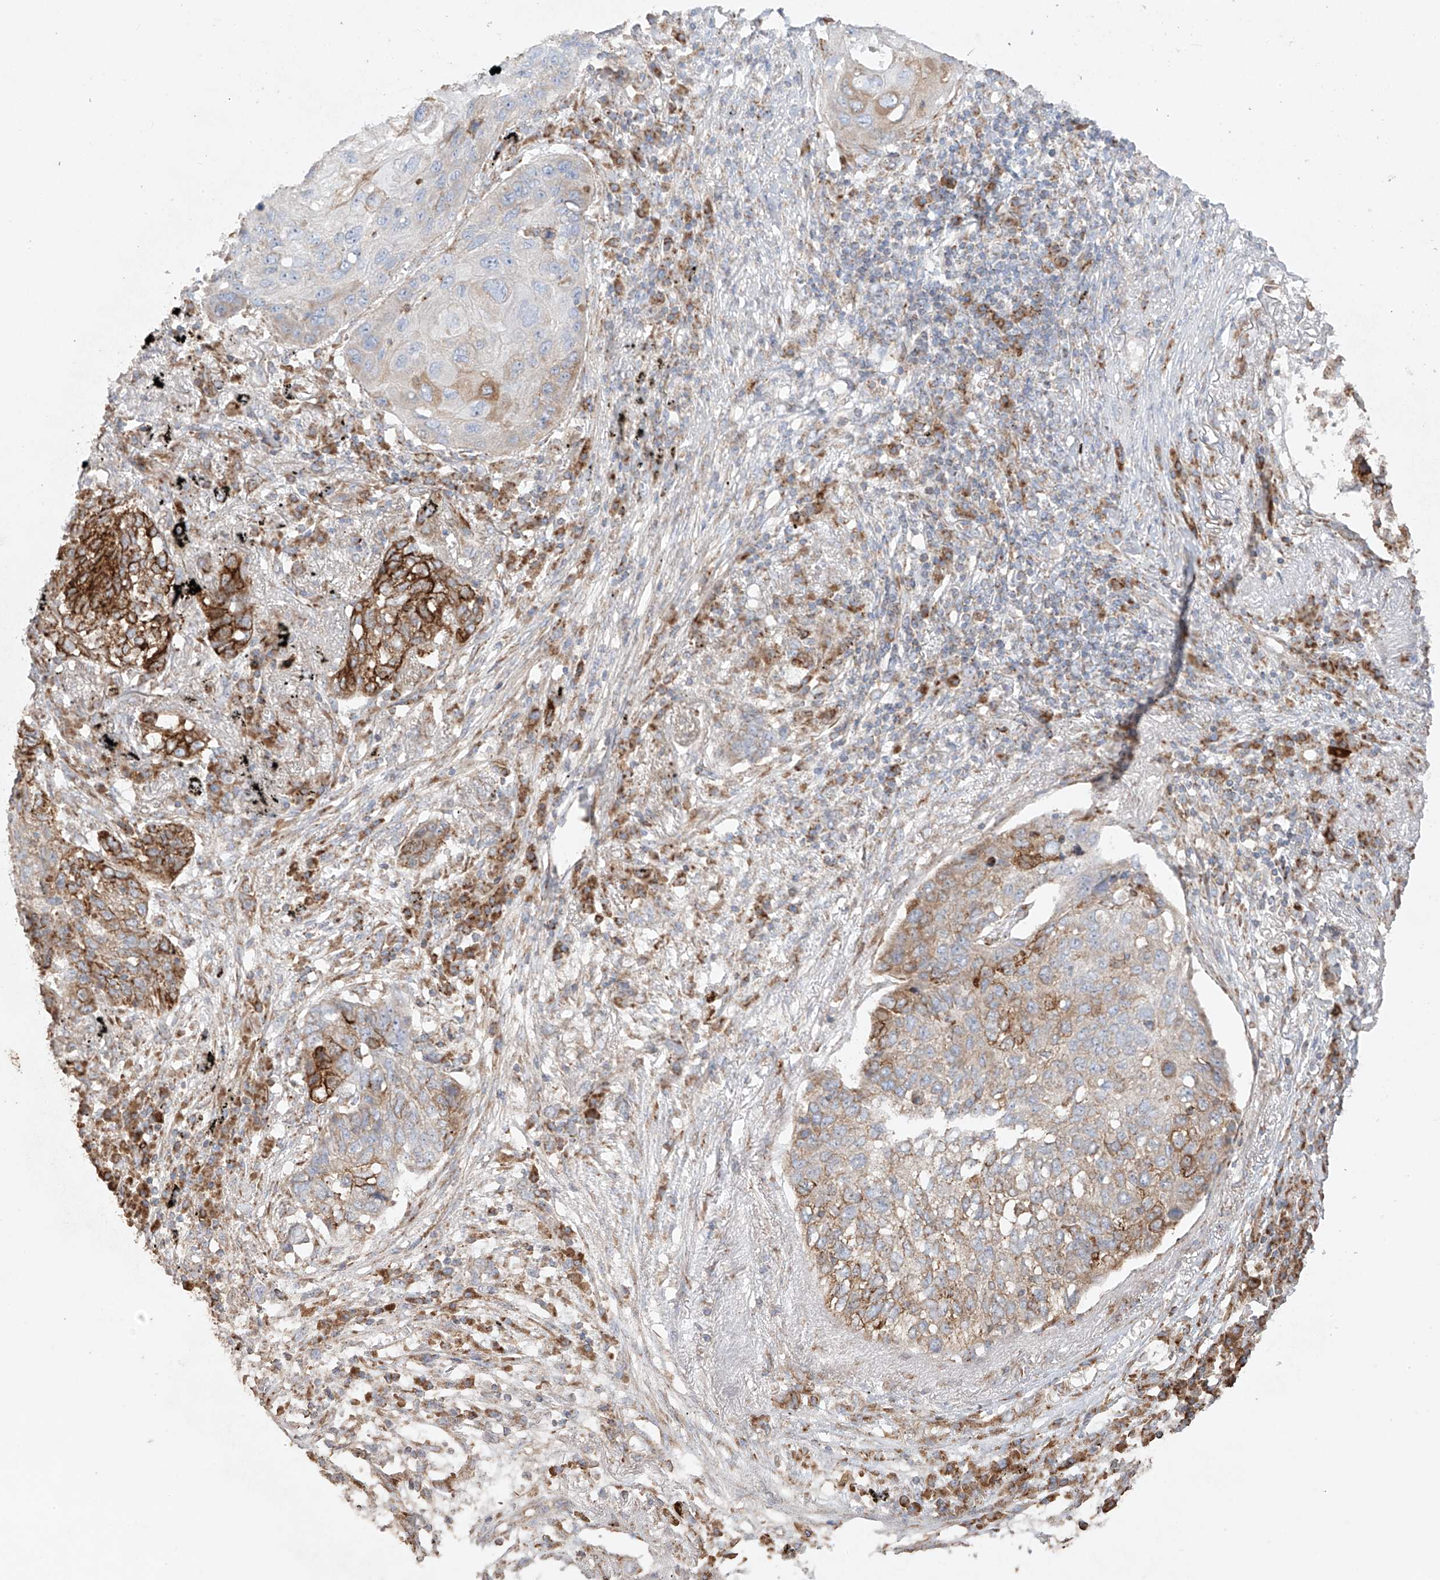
{"staining": {"intensity": "moderate", "quantity": "25%-75%", "location": "cytoplasmic/membranous"}, "tissue": "lung cancer", "cell_type": "Tumor cells", "image_type": "cancer", "snomed": [{"axis": "morphology", "description": "Squamous cell carcinoma, NOS"}, {"axis": "topography", "description": "Lung"}], "caption": "Moderate cytoplasmic/membranous protein positivity is seen in about 25%-75% of tumor cells in lung cancer (squamous cell carcinoma).", "gene": "COLGALT2", "patient": {"sex": "female", "age": 63}}